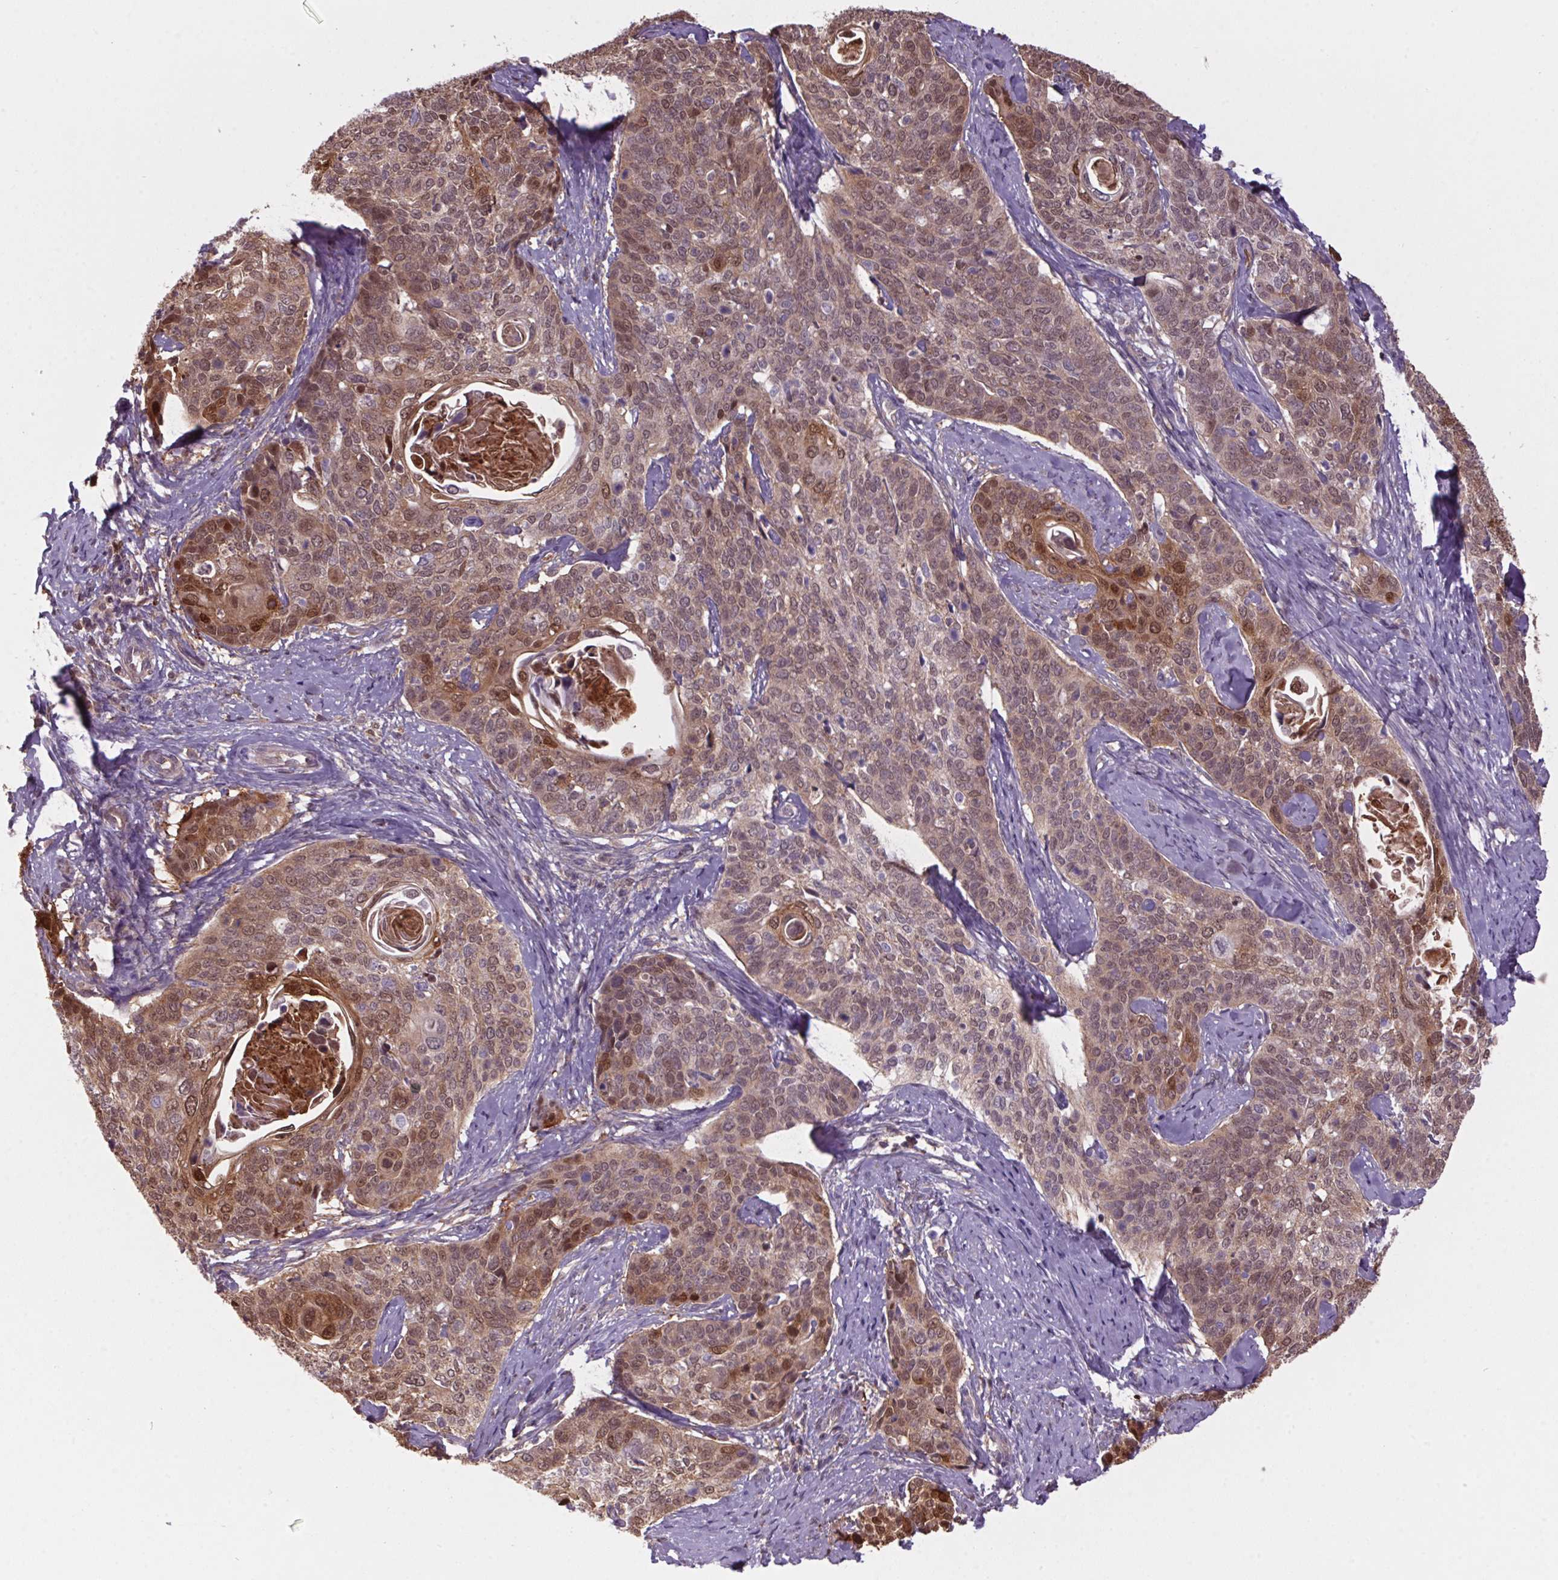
{"staining": {"intensity": "moderate", "quantity": ">75%", "location": "cytoplasmic/membranous,nuclear"}, "tissue": "cervical cancer", "cell_type": "Tumor cells", "image_type": "cancer", "snomed": [{"axis": "morphology", "description": "Squamous cell carcinoma, NOS"}, {"axis": "topography", "description": "Cervix"}], "caption": "Moderate cytoplasmic/membranous and nuclear positivity for a protein is seen in about >75% of tumor cells of cervical cancer (squamous cell carcinoma) using IHC.", "gene": "S100A2", "patient": {"sex": "female", "age": 69}}